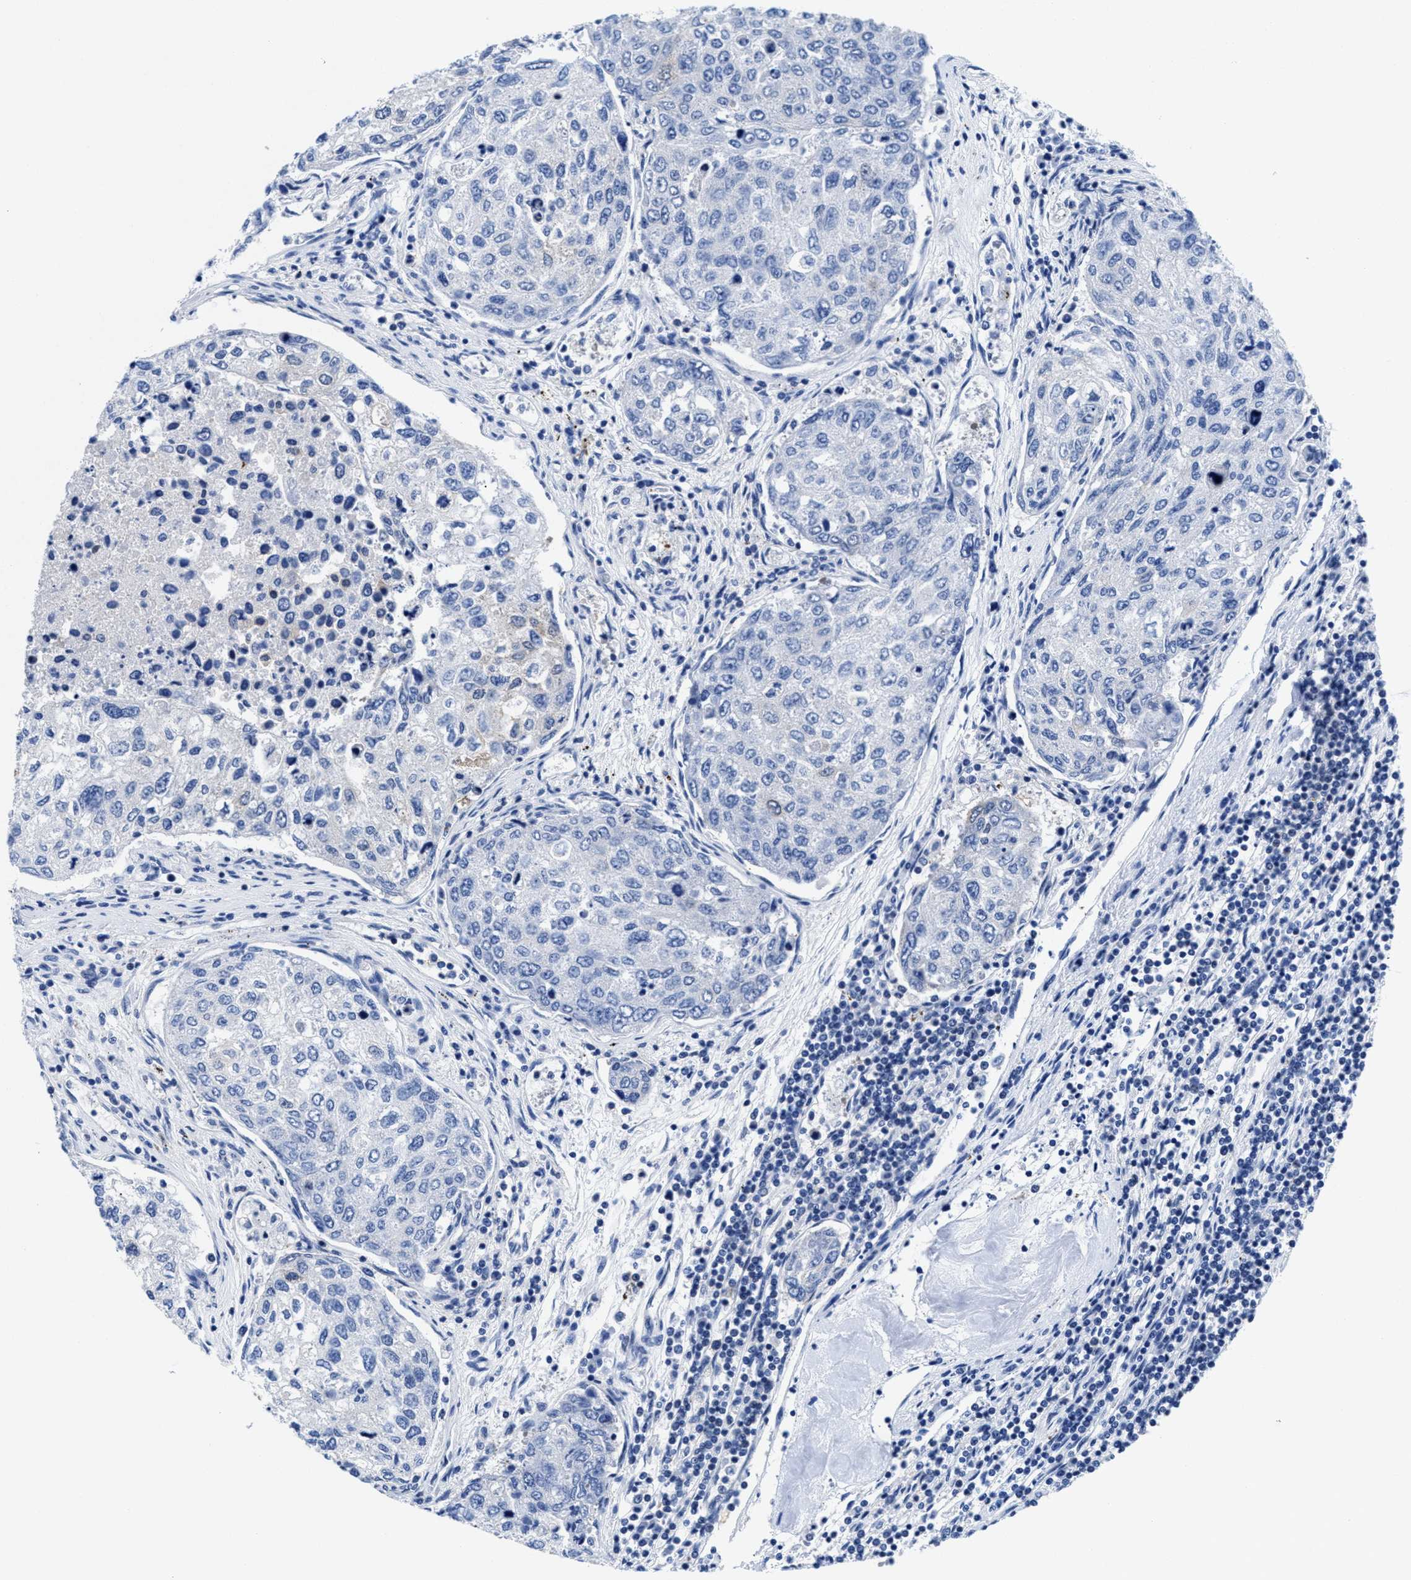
{"staining": {"intensity": "negative", "quantity": "none", "location": "none"}, "tissue": "urothelial cancer", "cell_type": "Tumor cells", "image_type": "cancer", "snomed": [{"axis": "morphology", "description": "Urothelial carcinoma, High grade"}, {"axis": "topography", "description": "Lymph node"}, {"axis": "topography", "description": "Urinary bladder"}], "caption": "Tumor cells show no significant protein staining in urothelial cancer.", "gene": "ACLY", "patient": {"sex": "male", "age": 51}}